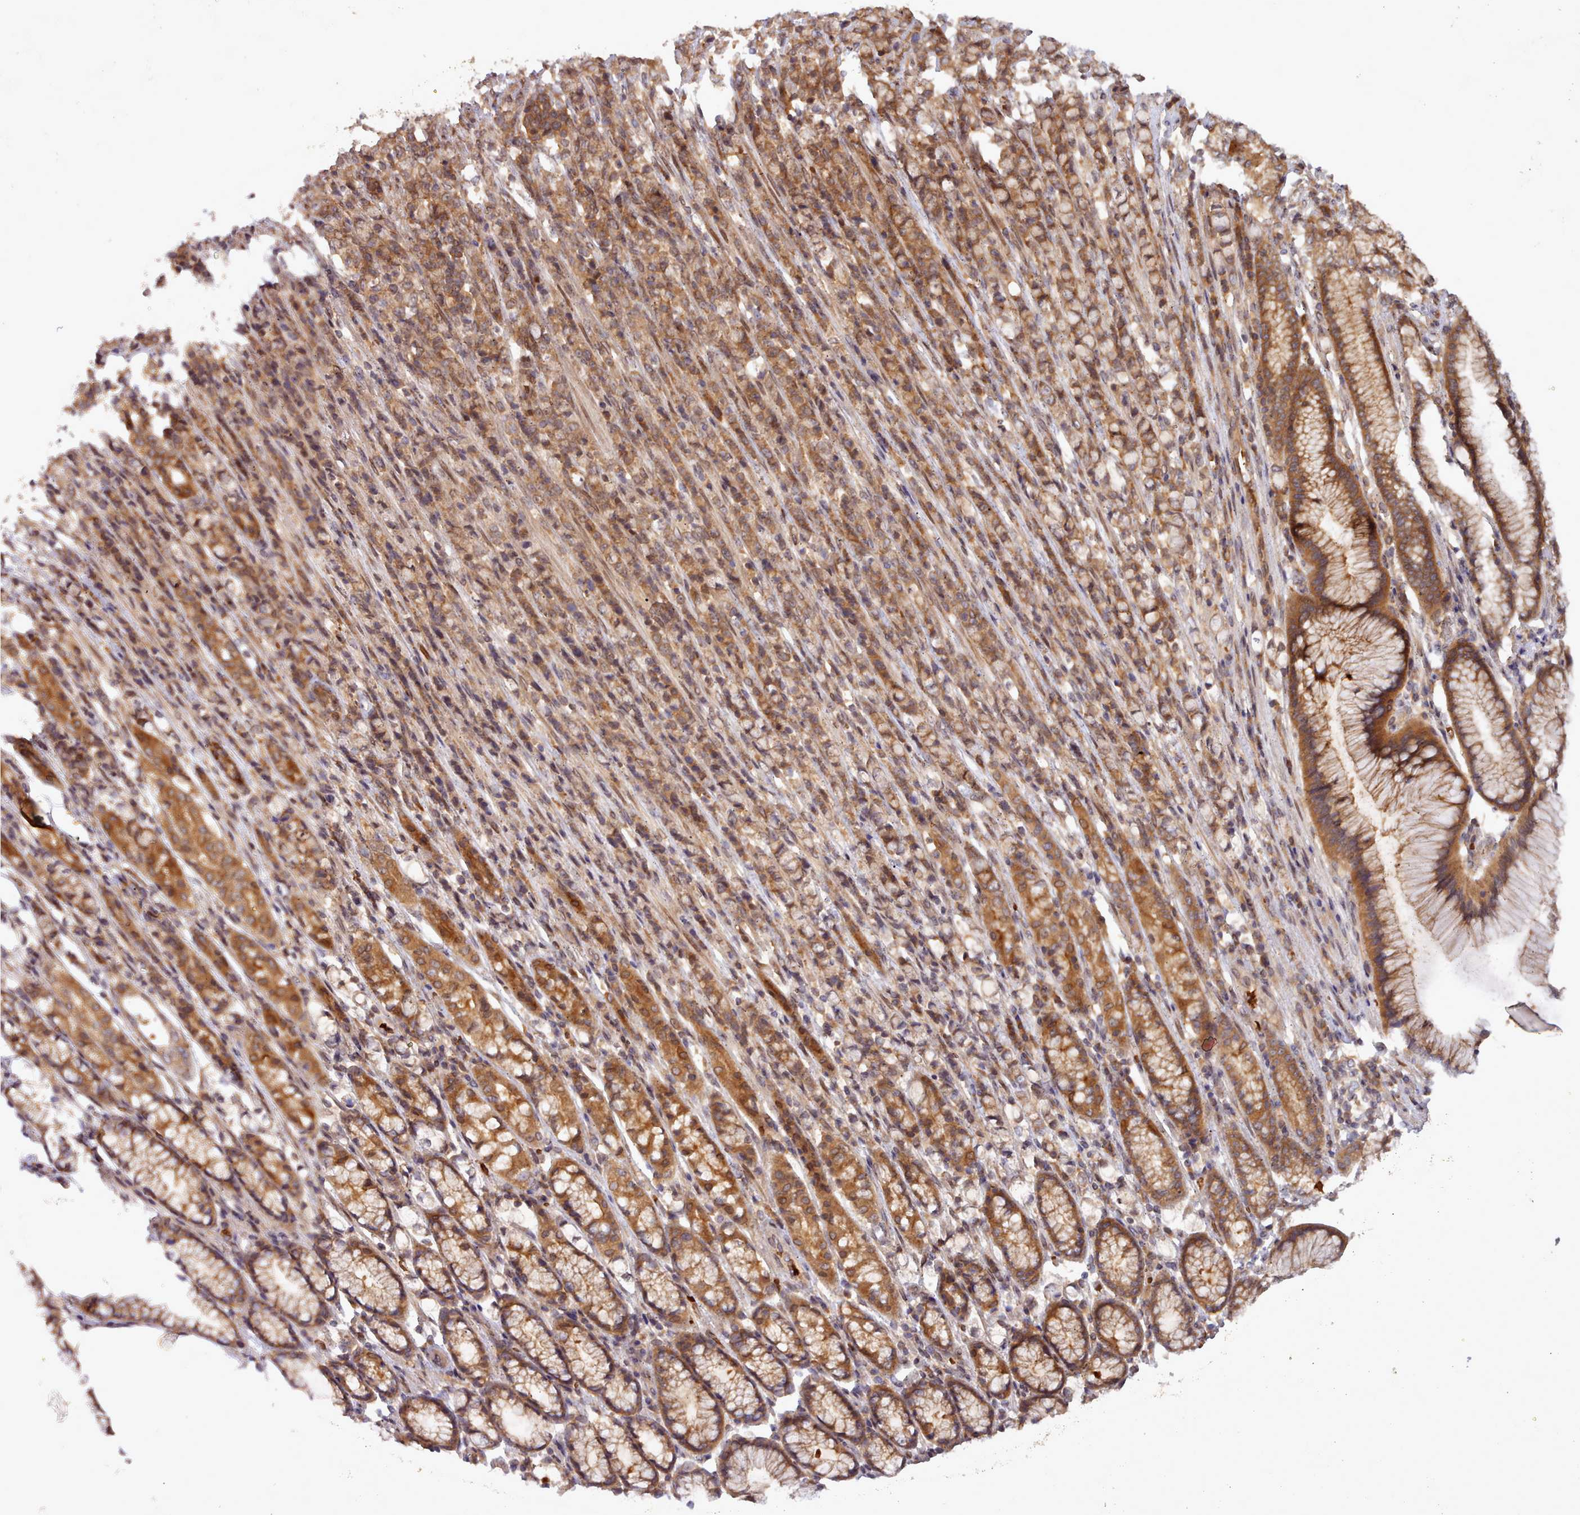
{"staining": {"intensity": "moderate", "quantity": ">75%", "location": "cytoplasmic/membranous"}, "tissue": "stomach cancer", "cell_type": "Tumor cells", "image_type": "cancer", "snomed": [{"axis": "morphology", "description": "Adenocarcinoma, NOS"}, {"axis": "topography", "description": "Stomach"}], "caption": "A histopathology image of adenocarcinoma (stomach) stained for a protein shows moderate cytoplasmic/membranous brown staining in tumor cells.", "gene": "UBE2G1", "patient": {"sex": "female", "age": 79}}